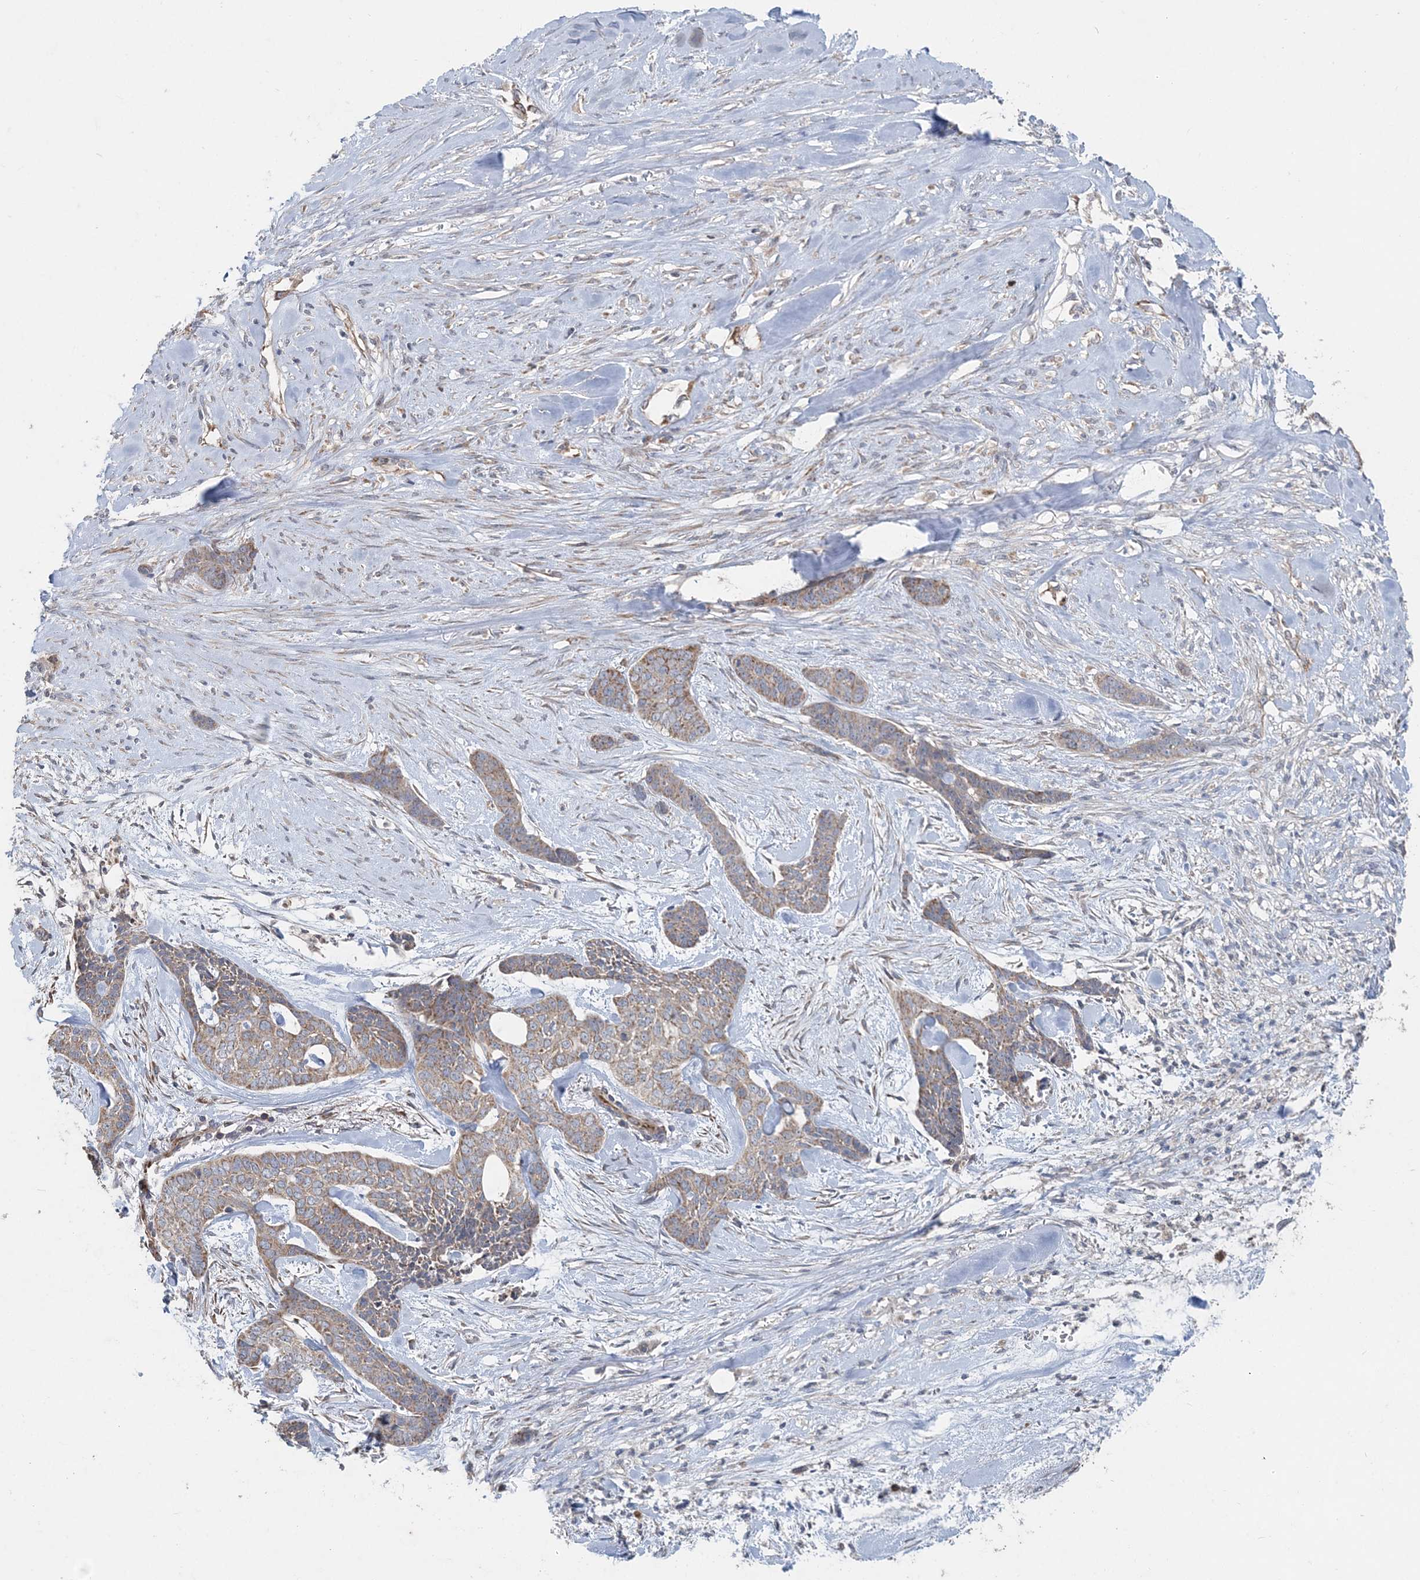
{"staining": {"intensity": "weak", "quantity": ">75%", "location": "cytoplasmic/membranous"}, "tissue": "skin cancer", "cell_type": "Tumor cells", "image_type": "cancer", "snomed": [{"axis": "morphology", "description": "Basal cell carcinoma"}, {"axis": "topography", "description": "Skin"}], "caption": "Immunohistochemical staining of human basal cell carcinoma (skin) displays low levels of weak cytoplasmic/membranous protein staining in approximately >75% of tumor cells. (DAB IHC with brightfield microscopy, high magnification).", "gene": "LRPPRC", "patient": {"sex": "female", "age": 64}}